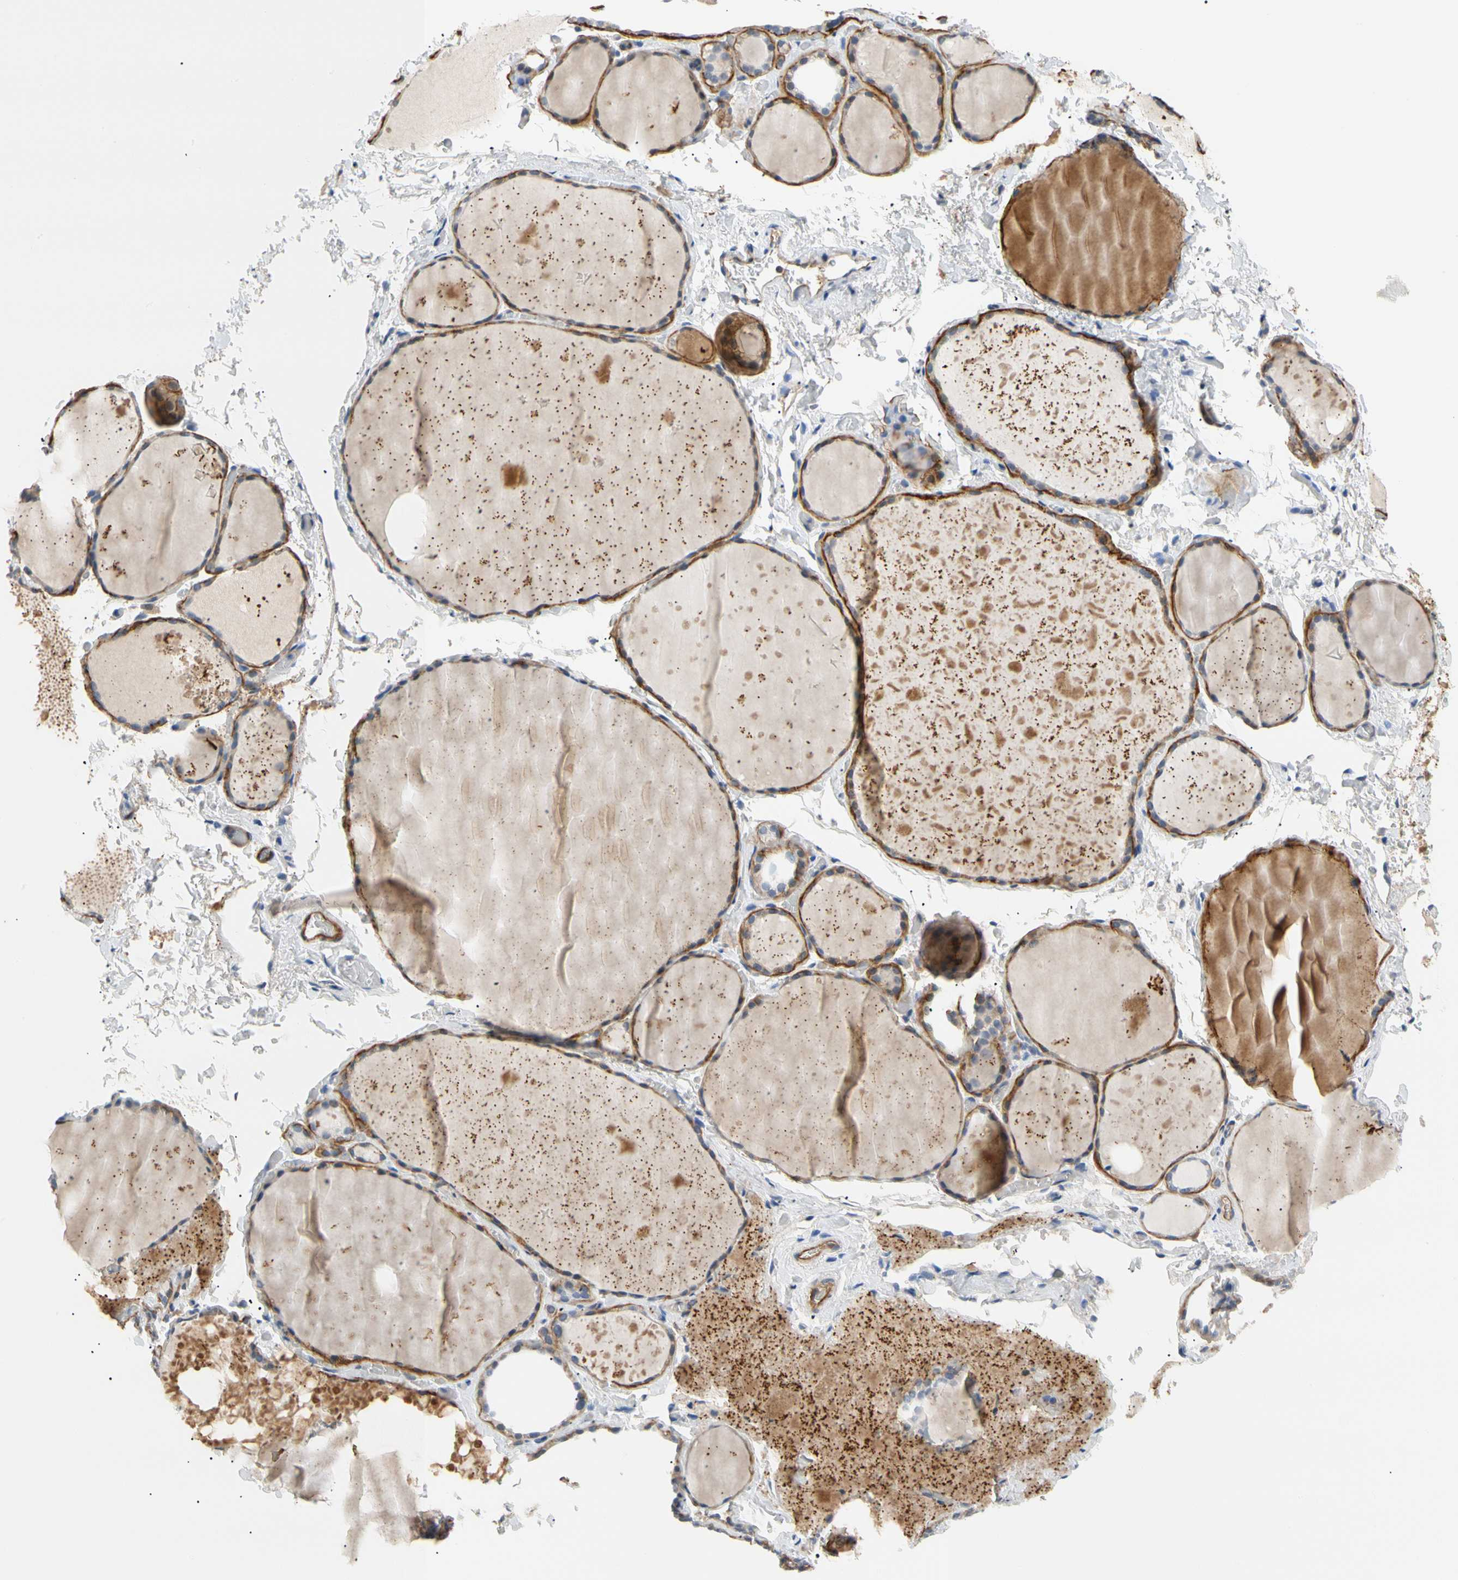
{"staining": {"intensity": "moderate", "quantity": "<25%", "location": "cytoplasmic/membranous"}, "tissue": "thyroid gland", "cell_type": "Glandular cells", "image_type": "normal", "snomed": [{"axis": "morphology", "description": "Normal tissue, NOS"}, {"axis": "topography", "description": "Thyroid gland"}], "caption": "IHC (DAB (3,3'-diaminobenzidine)) staining of normal thyroid gland demonstrates moderate cytoplasmic/membranous protein staining in about <25% of glandular cells. Nuclei are stained in blue.", "gene": "TNFRSF18", "patient": {"sex": "male", "age": 76}}